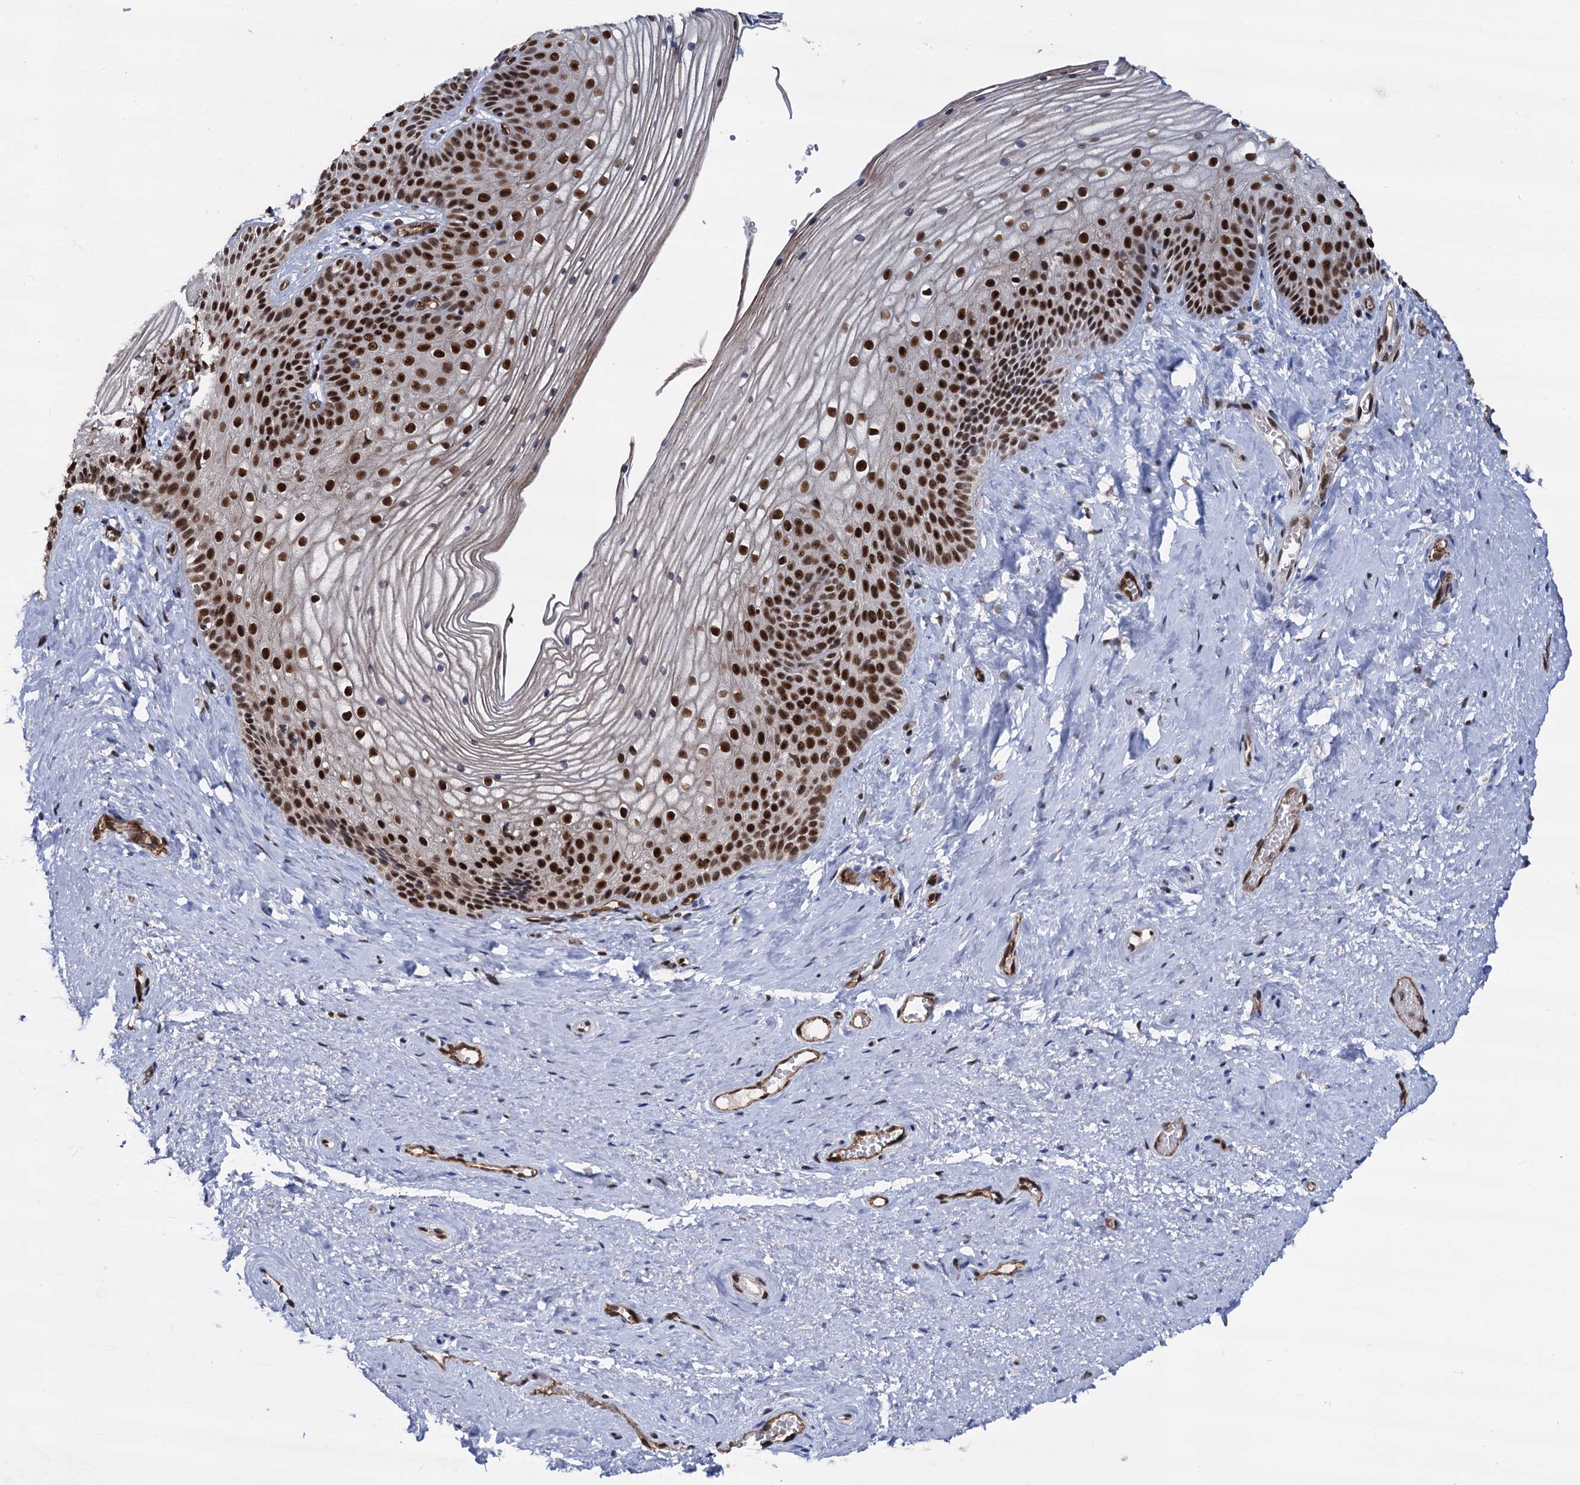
{"staining": {"intensity": "strong", "quantity": ">75%", "location": "nuclear"}, "tissue": "vagina", "cell_type": "Squamous epithelial cells", "image_type": "normal", "snomed": [{"axis": "morphology", "description": "Normal tissue, NOS"}, {"axis": "topography", "description": "Vagina"}, {"axis": "topography", "description": "Cervix"}], "caption": "High-magnification brightfield microscopy of unremarkable vagina stained with DAB (brown) and counterstained with hematoxylin (blue). squamous epithelial cells exhibit strong nuclear staining is seen in approximately>75% of cells.", "gene": "GALNT11", "patient": {"sex": "female", "age": 40}}